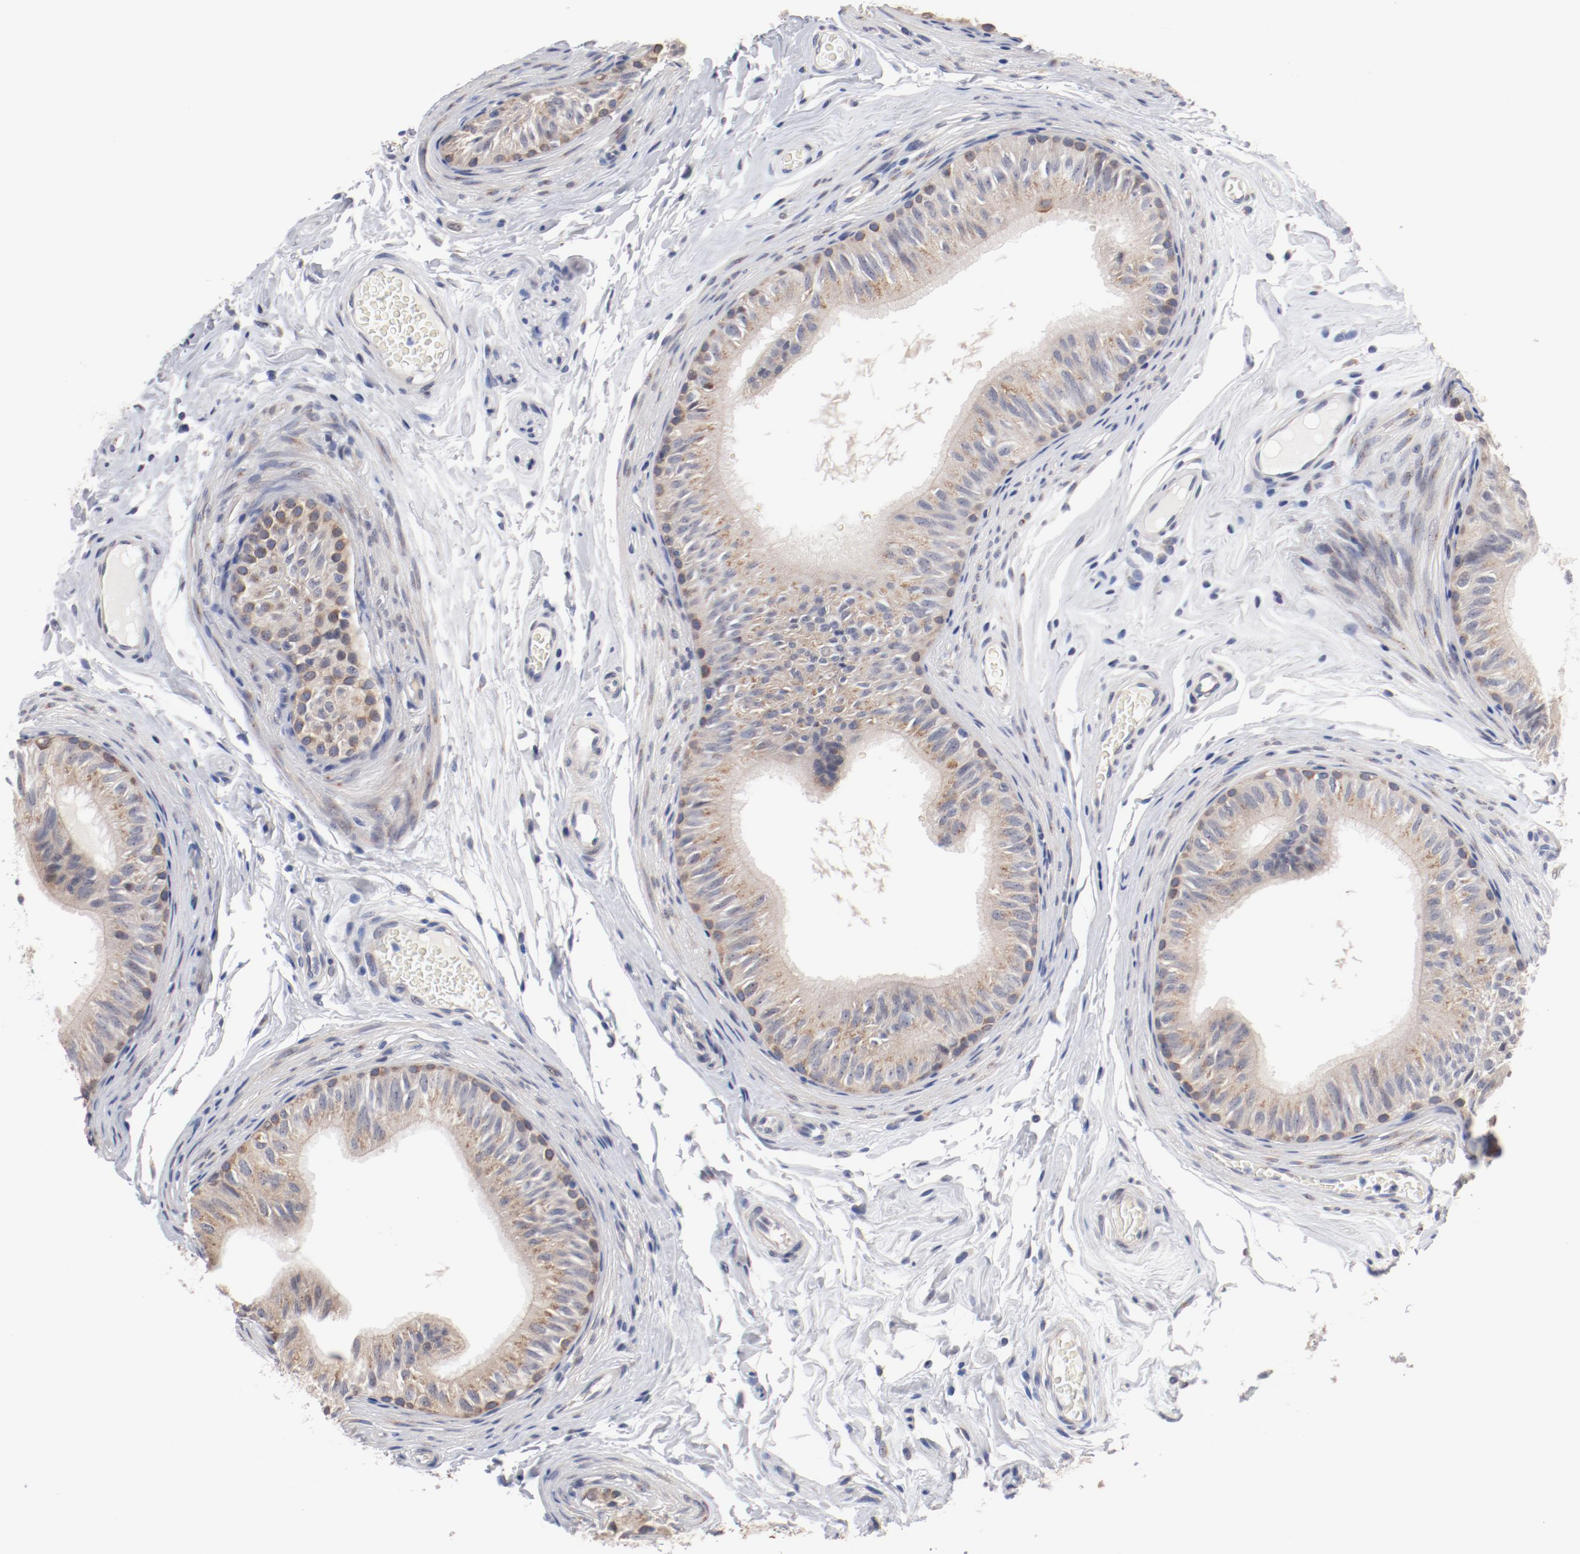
{"staining": {"intensity": "weak", "quantity": ">75%", "location": "cytoplasmic/membranous"}, "tissue": "epididymis", "cell_type": "Glandular cells", "image_type": "normal", "snomed": [{"axis": "morphology", "description": "Normal tissue, NOS"}, {"axis": "topography", "description": "Testis"}, {"axis": "topography", "description": "Epididymis"}], "caption": "Protein analysis of normal epididymis displays weak cytoplasmic/membranous expression in approximately >75% of glandular cells. The protein is shown in brown color, while the nuclei are stained blue.", "gene": "GPR143", "patient": {"sex": "male", "age": 36}}